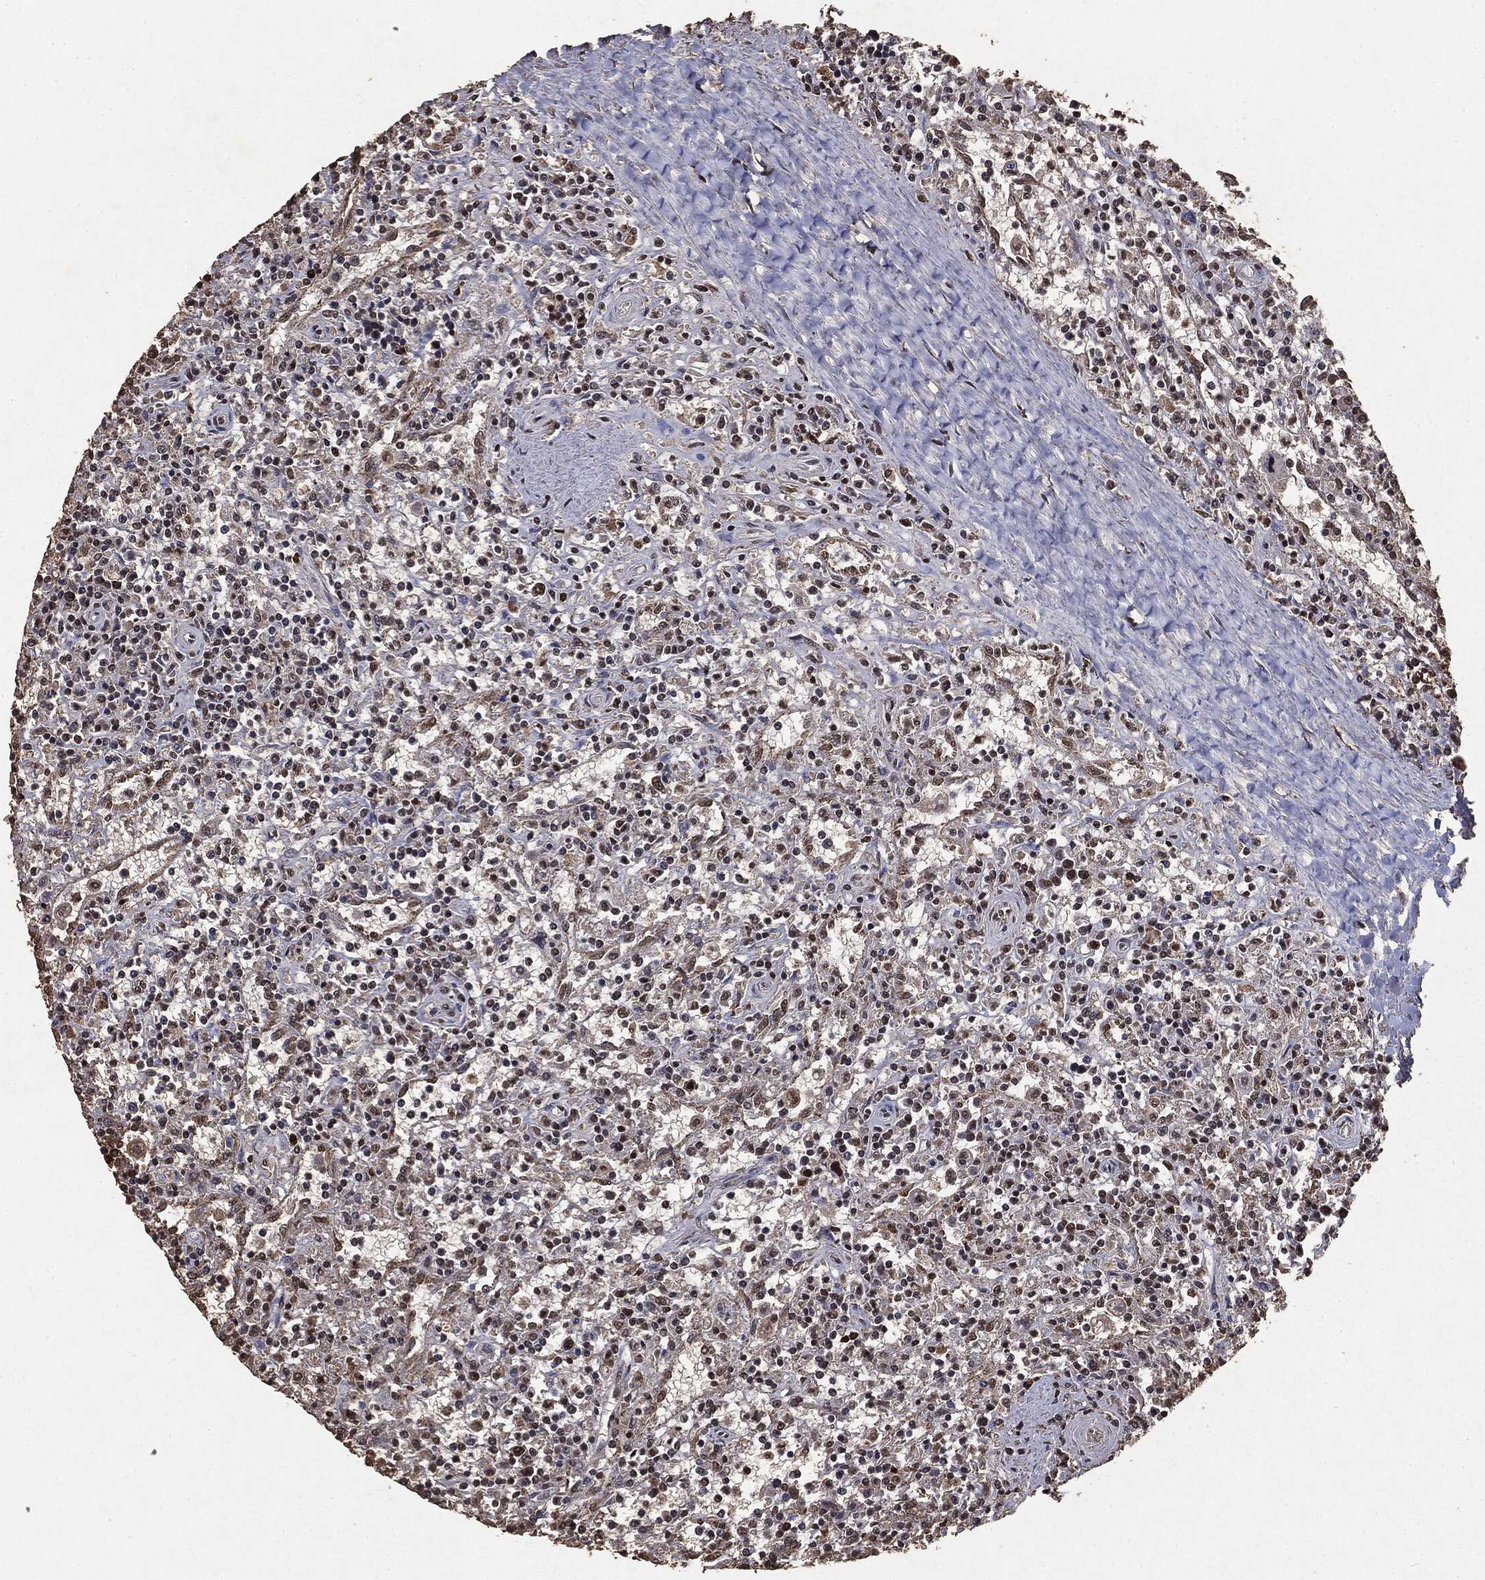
{"staining": {"intensity": "negative", "quantity": "none", "location": "none"}, "tissue": "lymphoma", "cell_type": "Tumor cells", "image_type": "cancer", "snomed": [{"axis": "morphology", "description": "Malignant lymphoma, non-Hodgkin's type, Low grade"}, {"axis": "topography", "description": "Spleen"}], "caption": "Immunohistochemistry (IHC) micrograph of human malignant lymphoma, non-Hodgkin's type (low-grade) stained for a protein (brown), which demonstrates no expression in tumor cells.", "gene": "RAD18", "patient": {"sex": "male", "age": 62}}